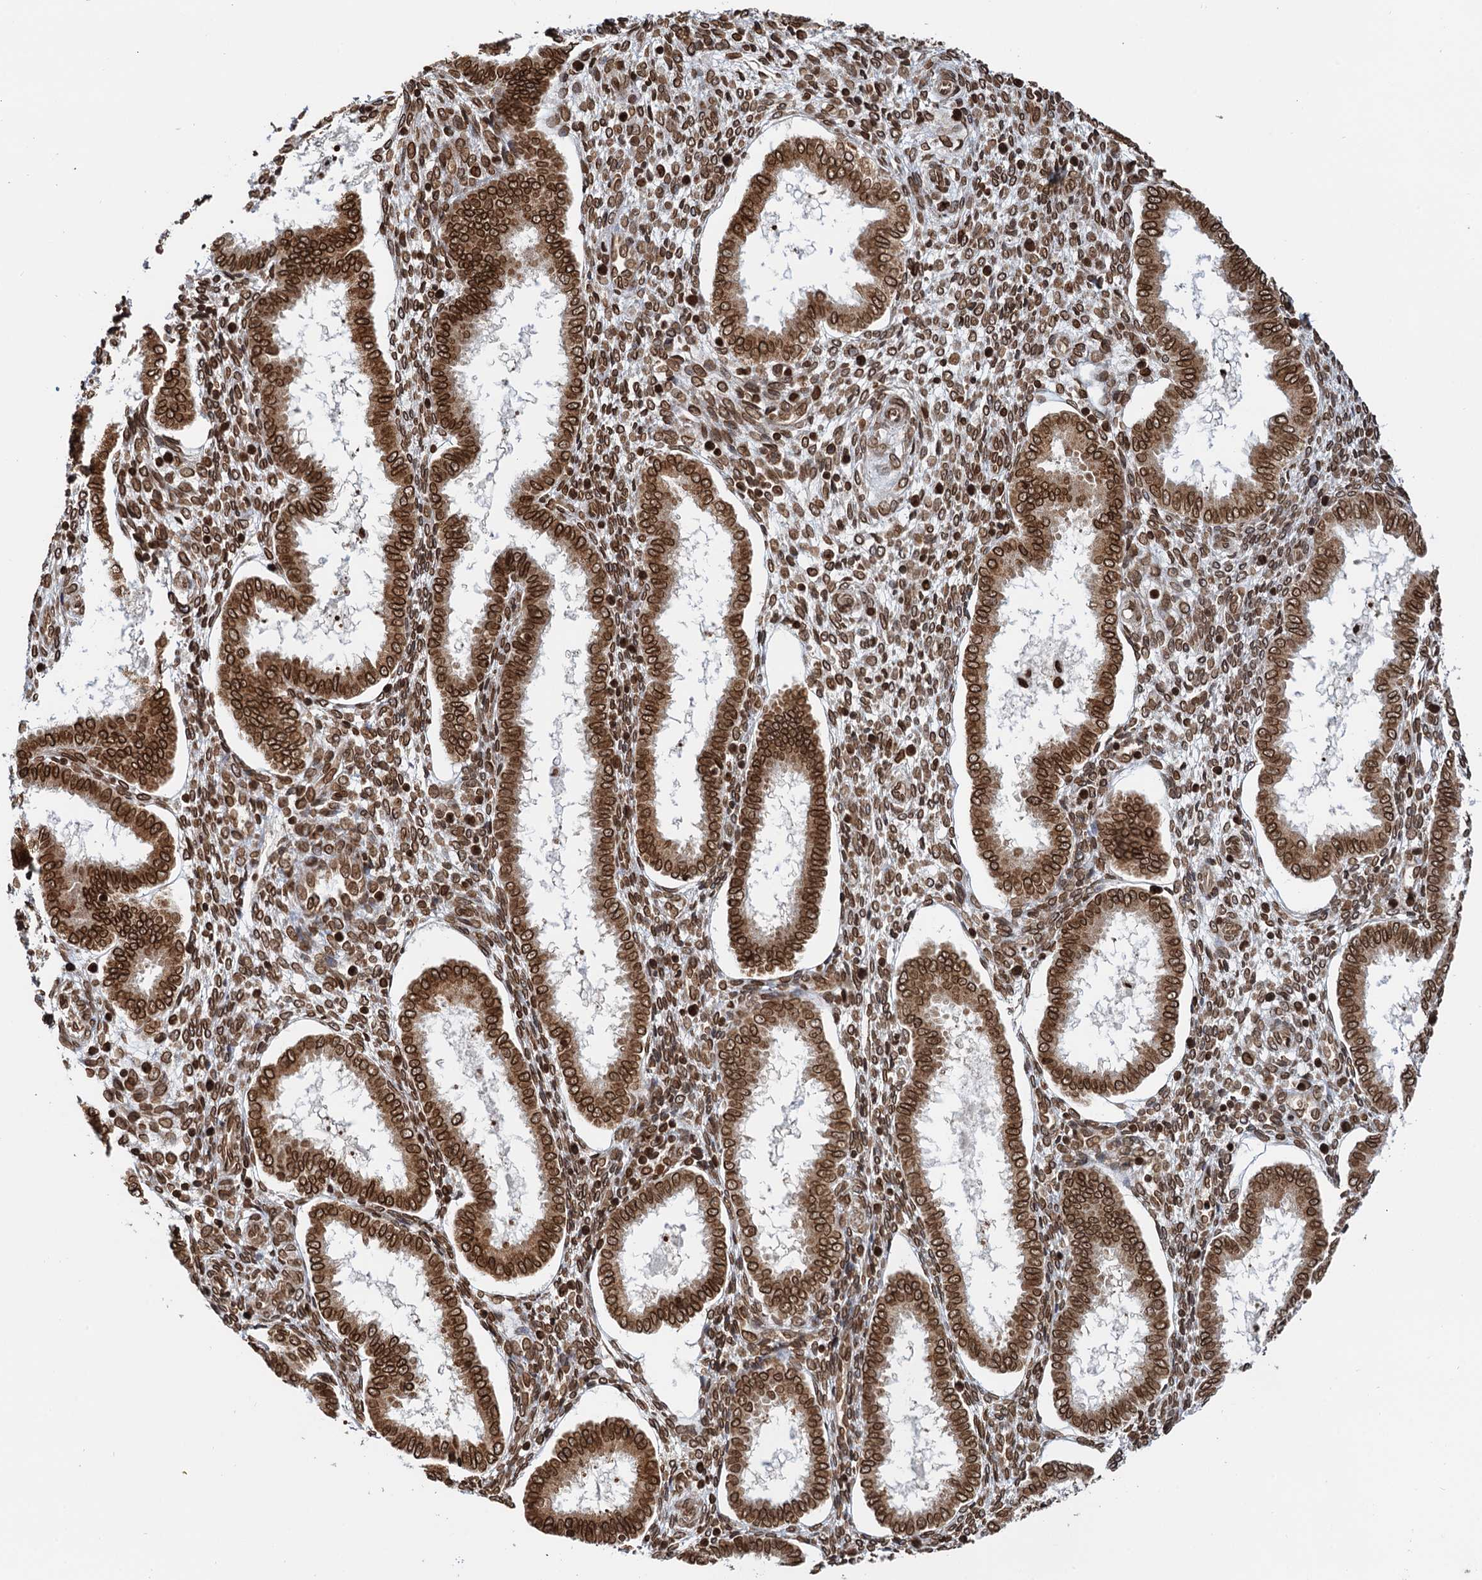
{"staining": {"intensity": "moderate", "quantity": "25%-75%", "location": "nuclear"}, "tissue": "endometrium", "cell_type": "Cells in endometrial stroma", "image_type": "normal", "snomed": [{"axis": "morphology", "description": "Normal tissue, NOS"}, {"axis": "topography", "description": "Endometrium"}], "caption": "Unremarkable endometrium was stained to show a protein in brown. There is medium levels of moderate nuclear staining in approximately 25%-75% of cells in endometrial stroma. (Brightfield microscopy of DAB IHC at high magnification).", "gene": "ZC3H13", "patient": {"sex": "female", "age": 24}}